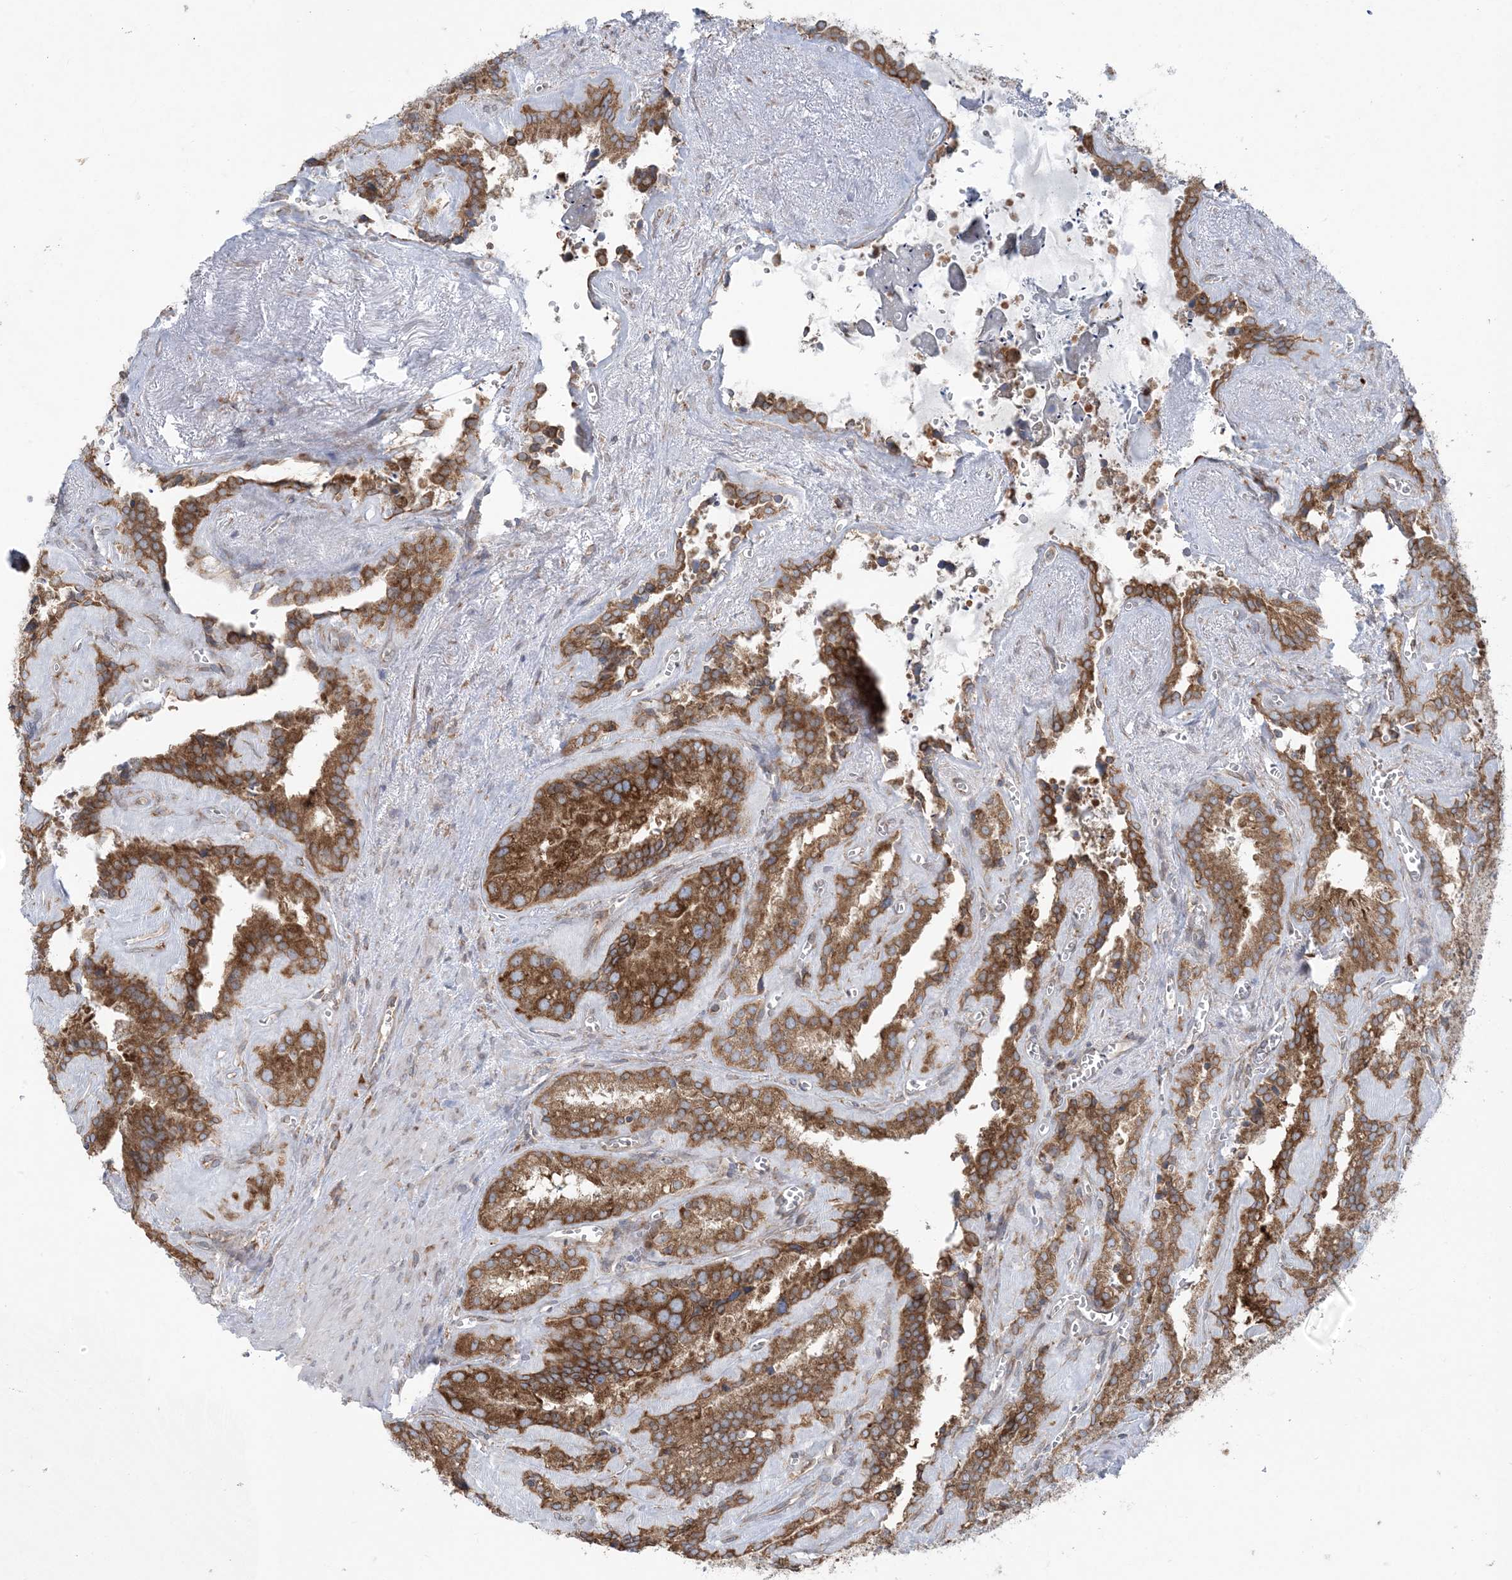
{"staining": {"intensity": "strong", "quantity": ">75%", "location": "cytoplasmic/membranous"}, "tissue": "seminal vesicle", "cell_type": "Glandular cells", "image_type": "normal", "snomed": [{"axis": "morphology", "description": "Normal tissue, NOS"}, {"axis": "topography", "description": "Prostate"}, {"axis": "topography", "description": "Seminal veicle"}], "caption": "Strong cytoplasmic/membranous expression for a protein is appreciated in approximately >75% of glandular cells of unremarkable seminal vesicle using immunohistochemistry.", "gene": "UBXN4", "patient": {"sex": "male", "age": 59}}